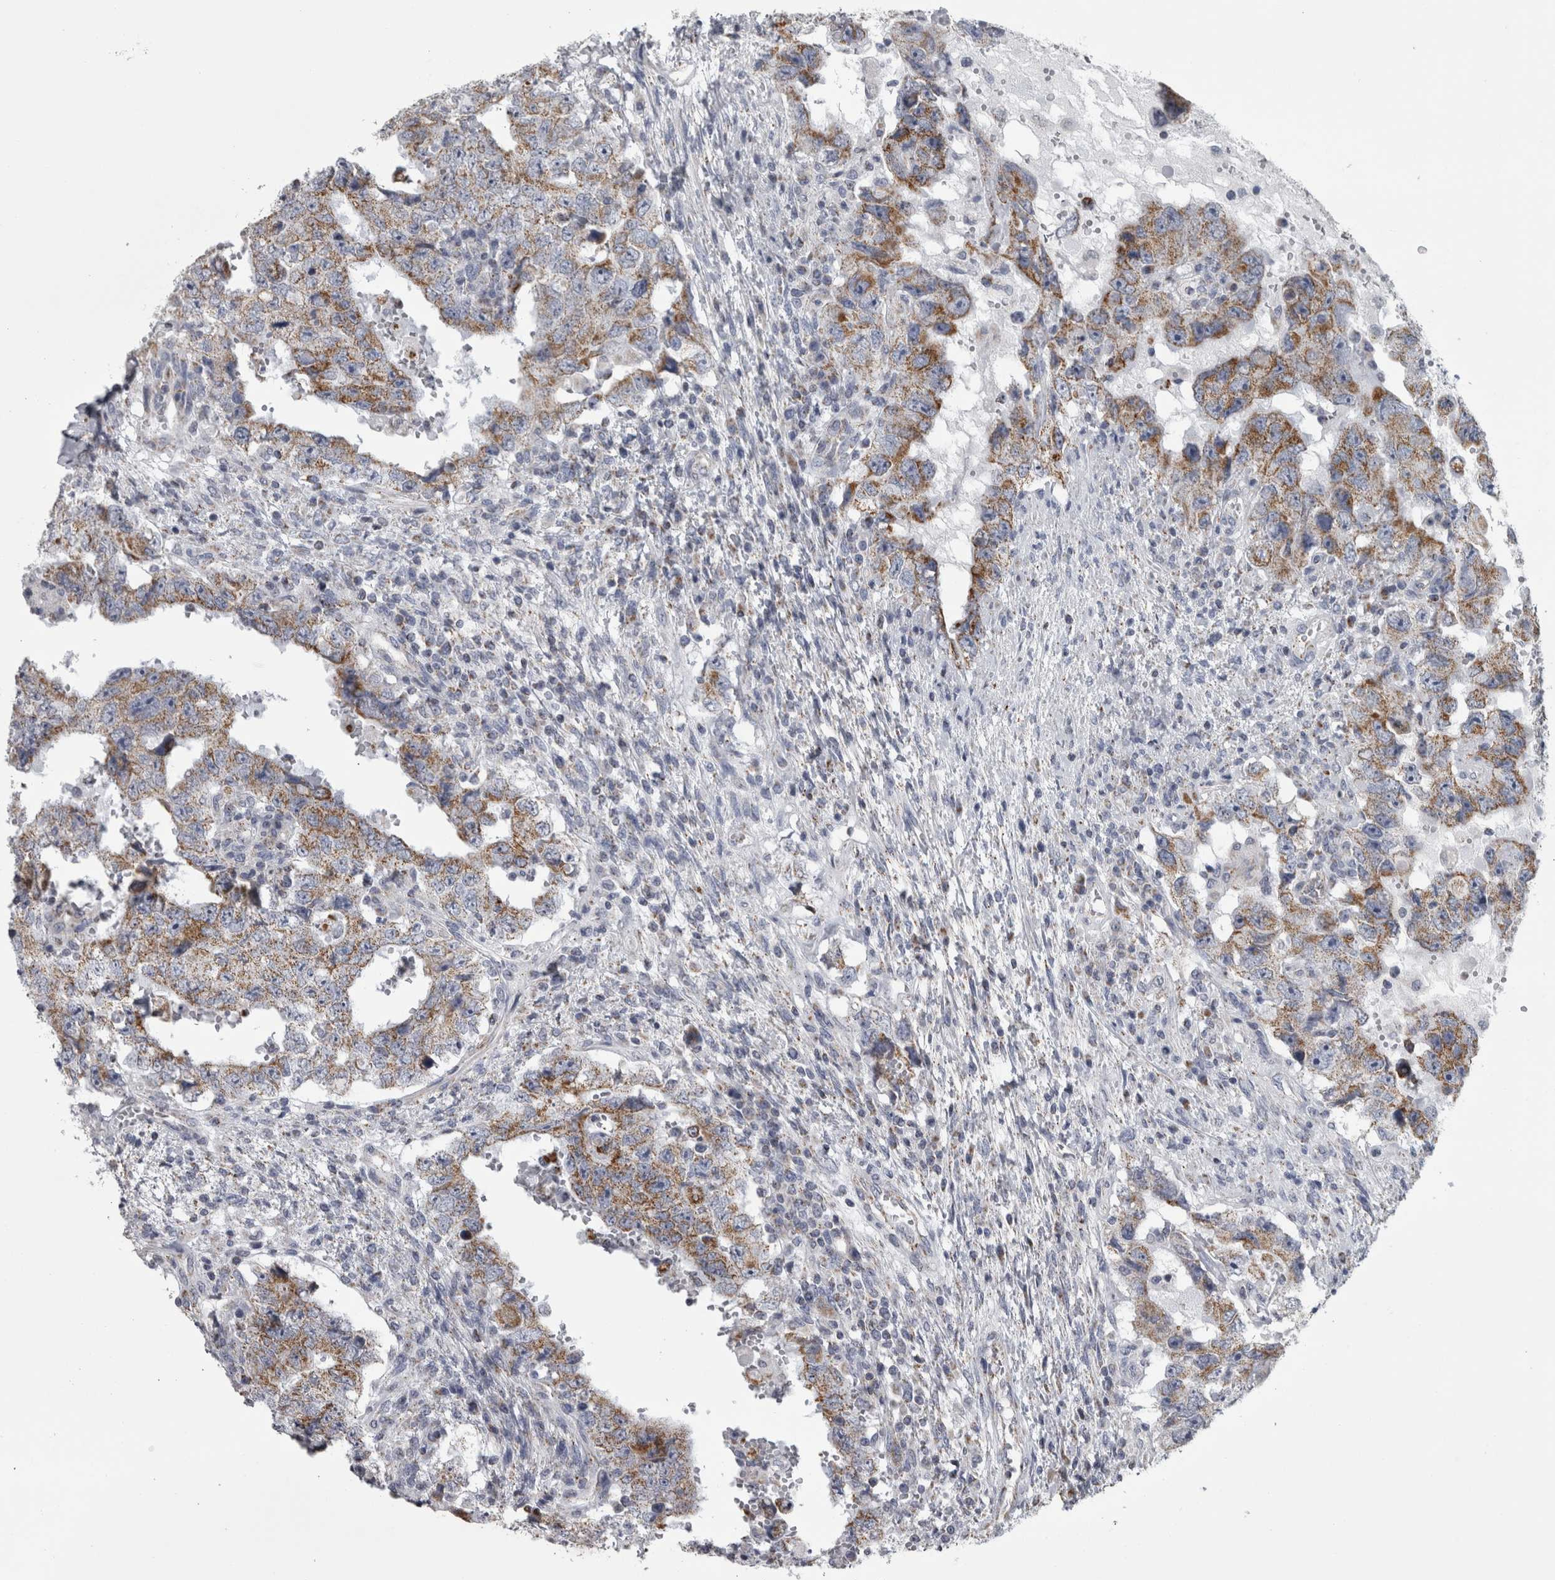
{"staining": {"intensity": "moderate", "quantity": ">75%", "location": "cytoplasmic/membranous"}, "tissue": "testis cancer", "cell_type": "Tumor cells", "image_type": "cancer", "snomed": [{"axis": "morphology", "description": "Carcinoma, Embryonal, NOS"}, {"axis": "topography", "description": "Testis"}], "caption": "This photomicrograph shows immunohistochemistry staining of embryonal carcinoma (testis), with medium moderate cytoplasmic/membranous staining in approximately >75% of tumor cells.", "gene": "DBT", "patient": {"sex": "male", "age": 26}}